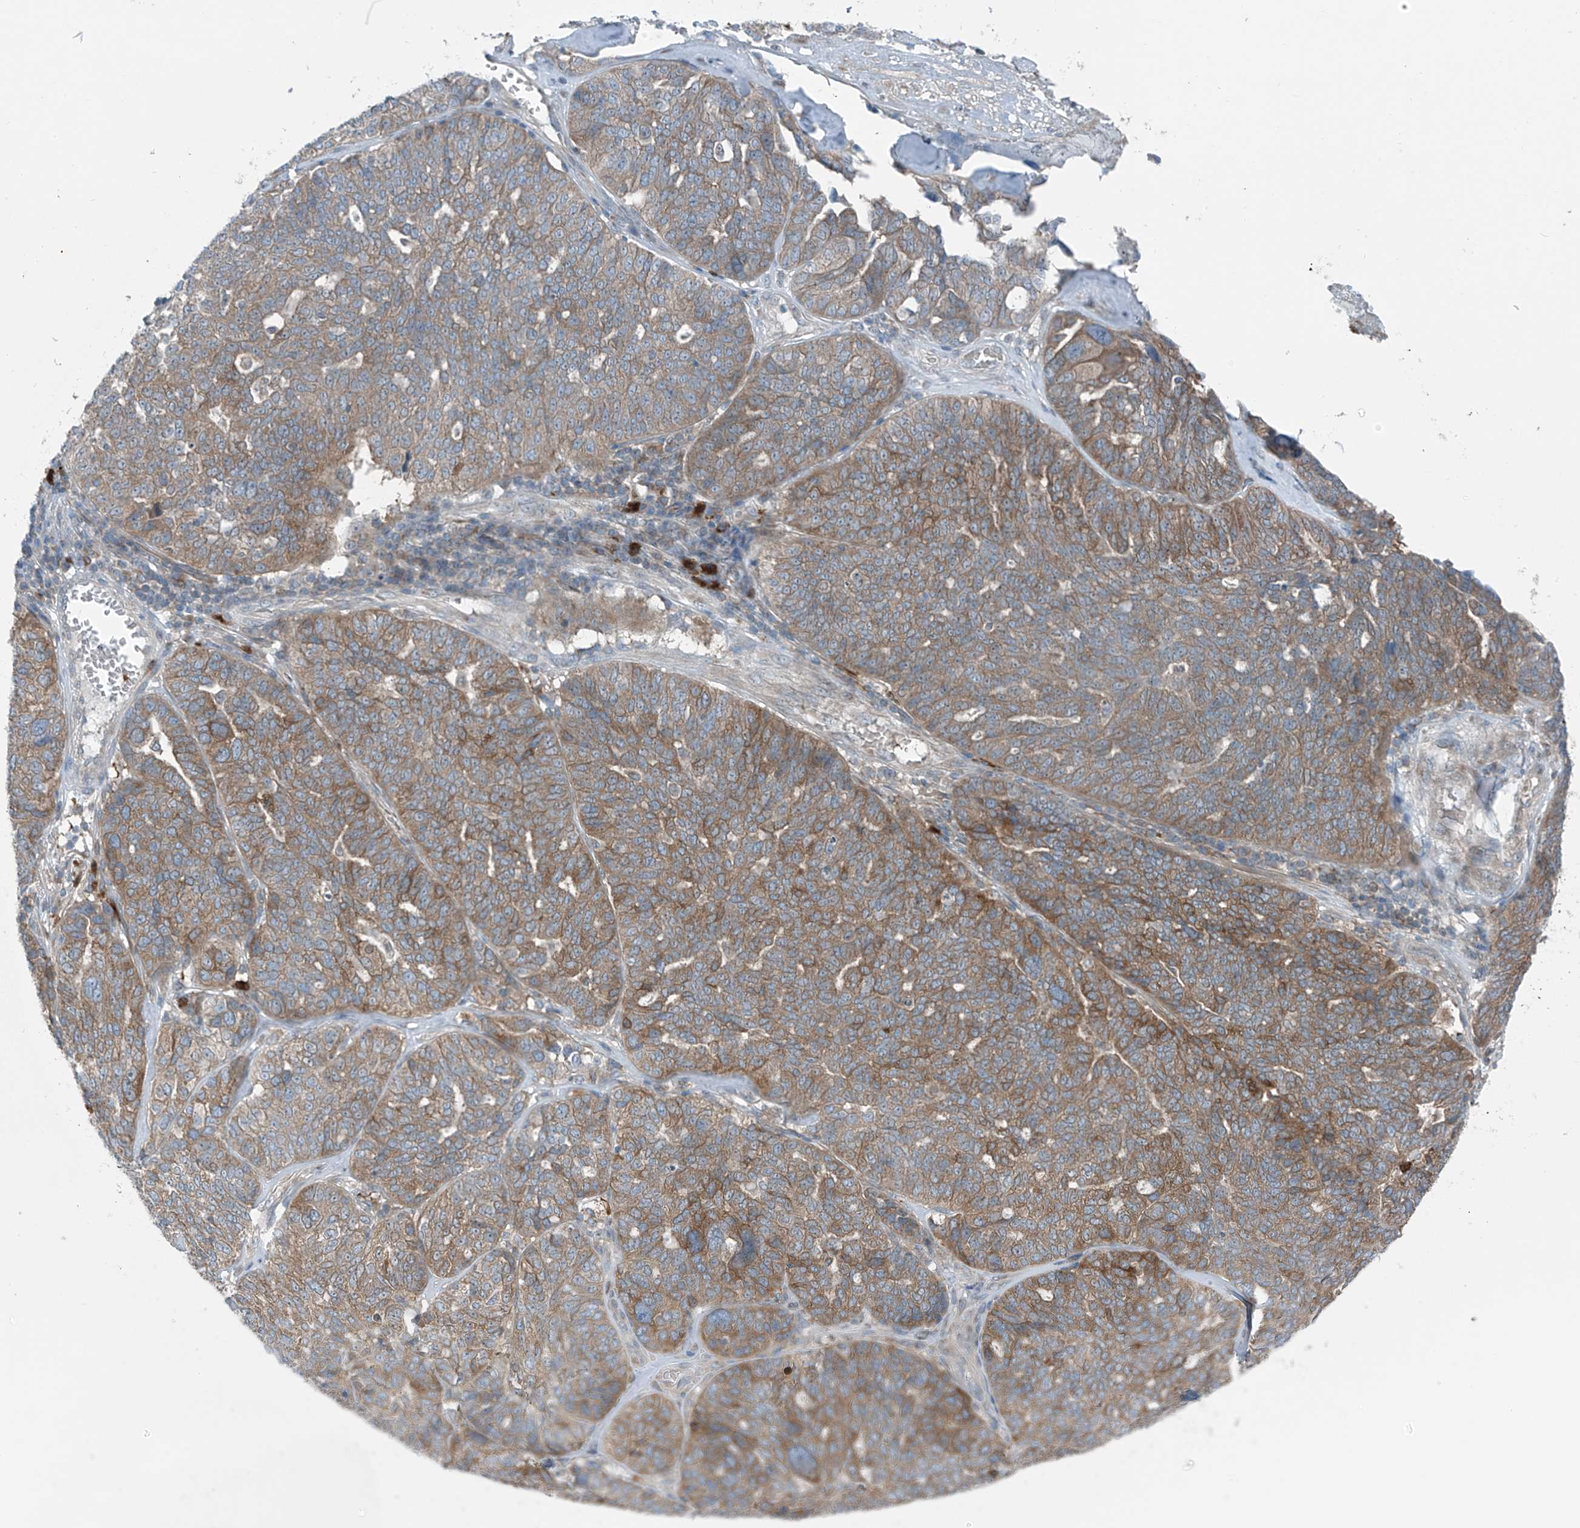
{"staining": {"intensity": "moderate", "quantity": ">75%", "location": "cytoplasmic/membranous"}, "tissue": "ovarian cancer", "cell_type": "Tumor cells", "image_type": "cancer", "snomed": [{"axis": "morphology", "description": "Cystadenocarcinoma, serous, NOS"}, {"axis": "topography", "description": "Ovary"}], "caption": "Moderate cytoplasmic/membranous staining is present in approximately >75% of tumor cells in ovarian serous cystadenocarcinoma.", "gene": "SLC12A6", "patient": {"sex": "female", "age": 59}}